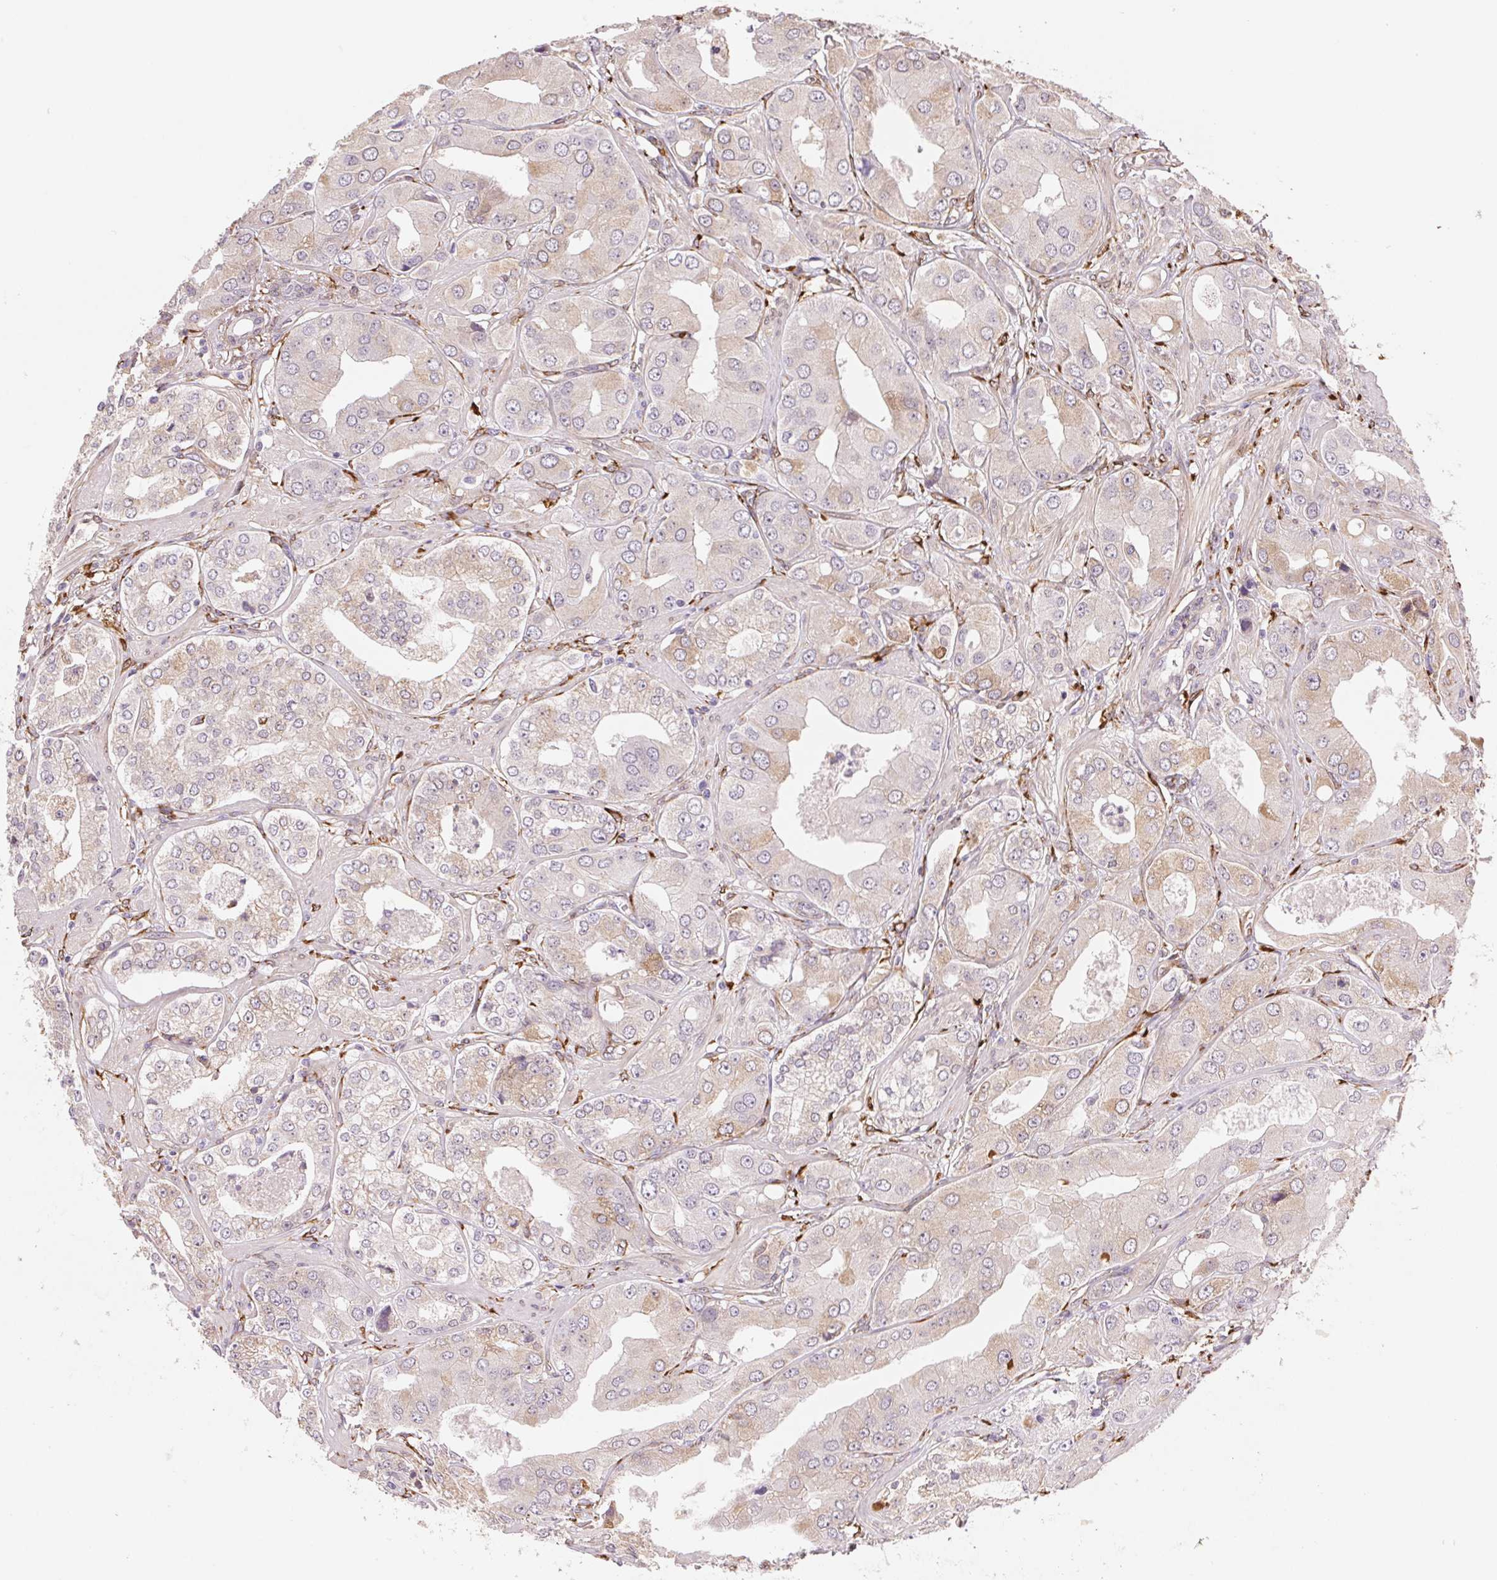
{"staining": {"intensity": "weak", "quantity": "25%-75%", "location": "cytoplasmic/membranous"}, "tissue": "prostate cancer", "cell_type": "Tumor cells", "image_type": "cancer", "snomed": [{"axis": "morphology", "description": "Adenocarcinoma, Low grade"}, {"axis": "topography", "description": "Prostate"}], "caption": "This is a micrograph of immunohistochemistry staining of prostate cancer, which shows weak expression in the cytoplasmic/membranous of tumor cells.", "gene": "FKBP10", "patient": {"sex": "male", "age": 60}}